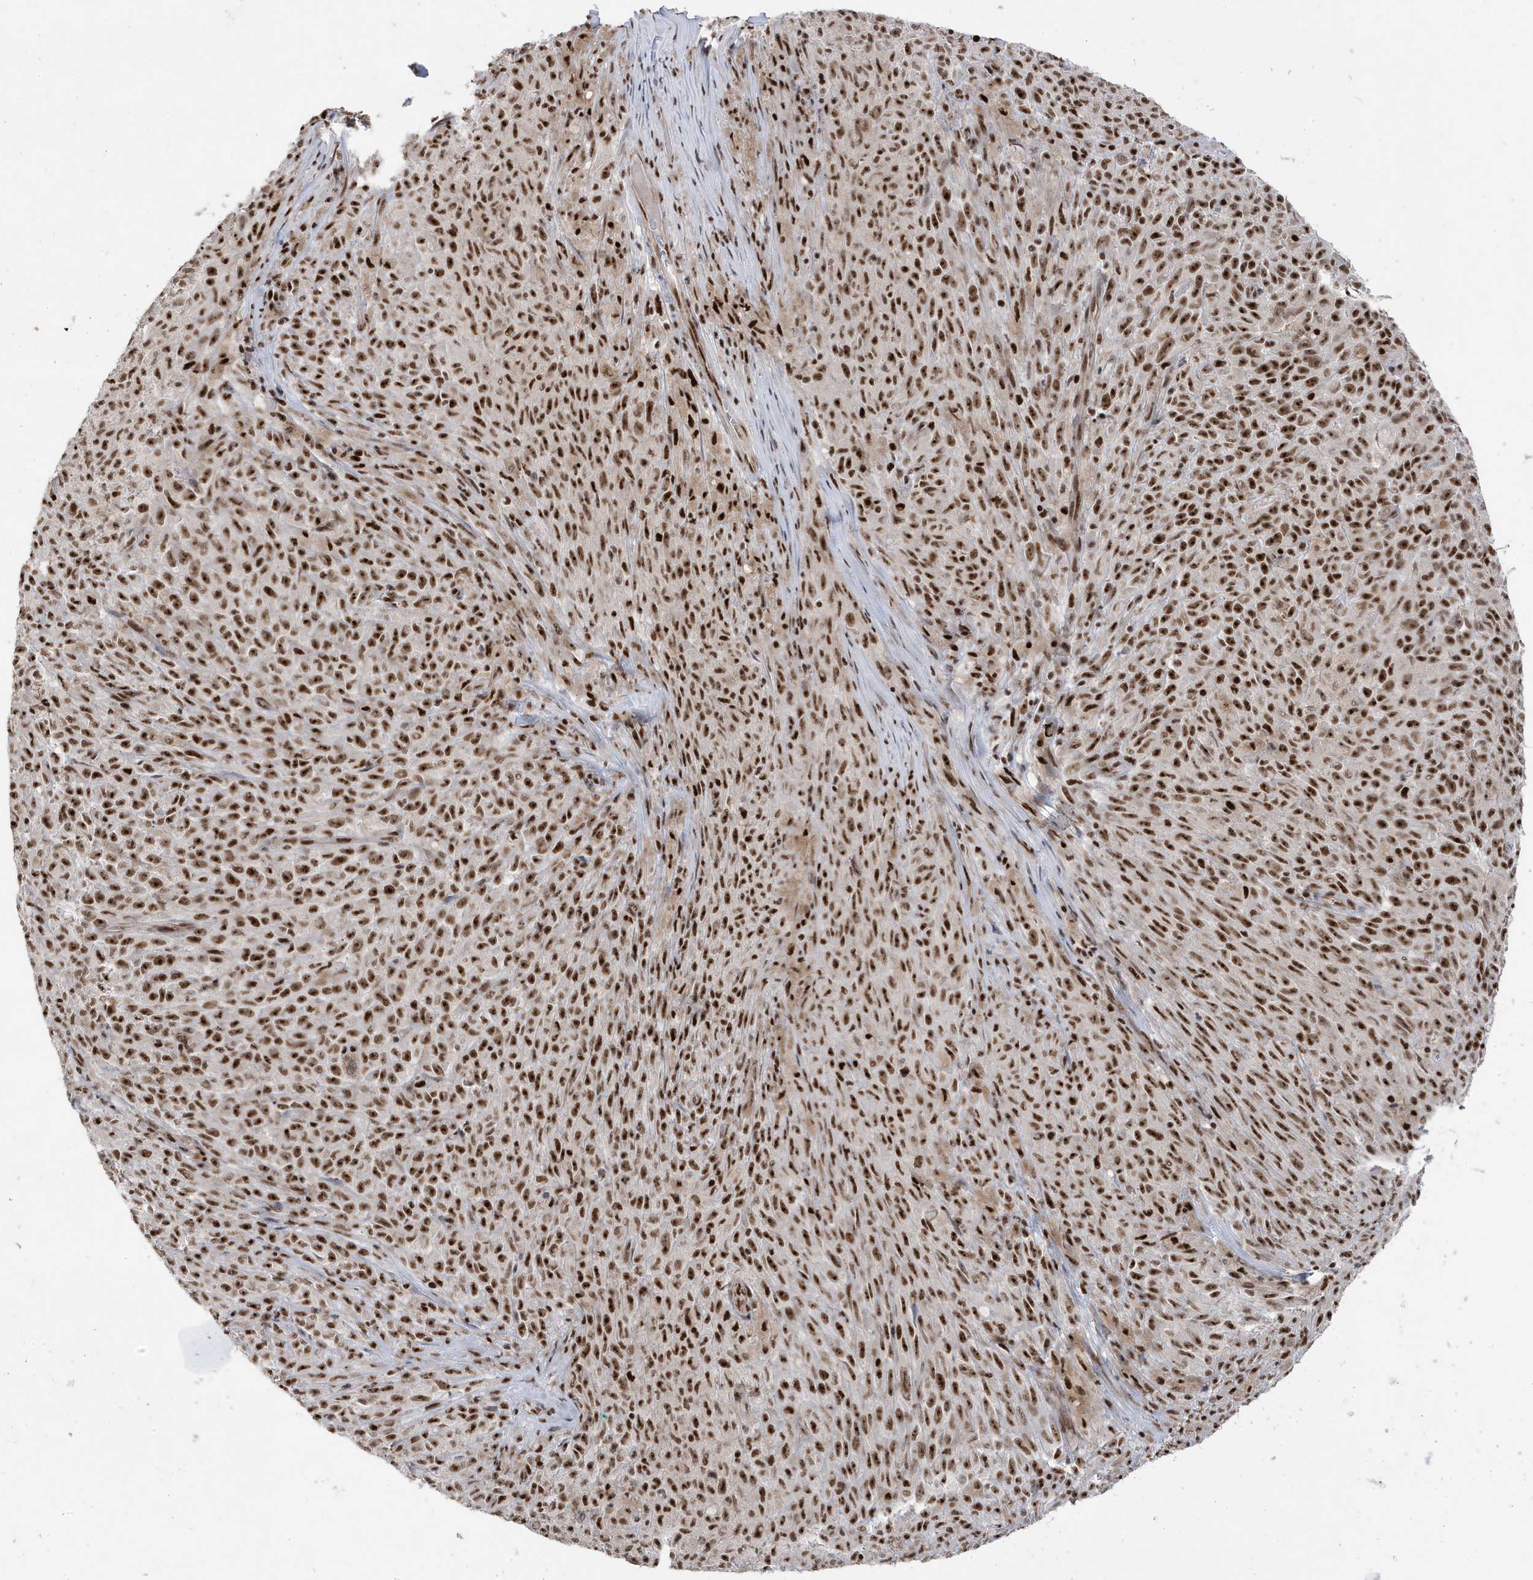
{"staining": {"intensity": "strong", "quantity": ">75%", "location": "nuclear"}, "tissue": "melanoma", "cell_type": "Tumor cells", "image_type": "cancer", "snomed": [{"axis": "morphology", "description": "Malignant melanoma, NOS"}, {"axis": "topography", "description": "Skin"}], "caption": "Melanoma was stained to show a protein in brown. There is high levels of strong nuclear staining in approximately >75% of tumor cells.", "gene": "MTREX", "patient": {"sex": "female", "age": 82}}